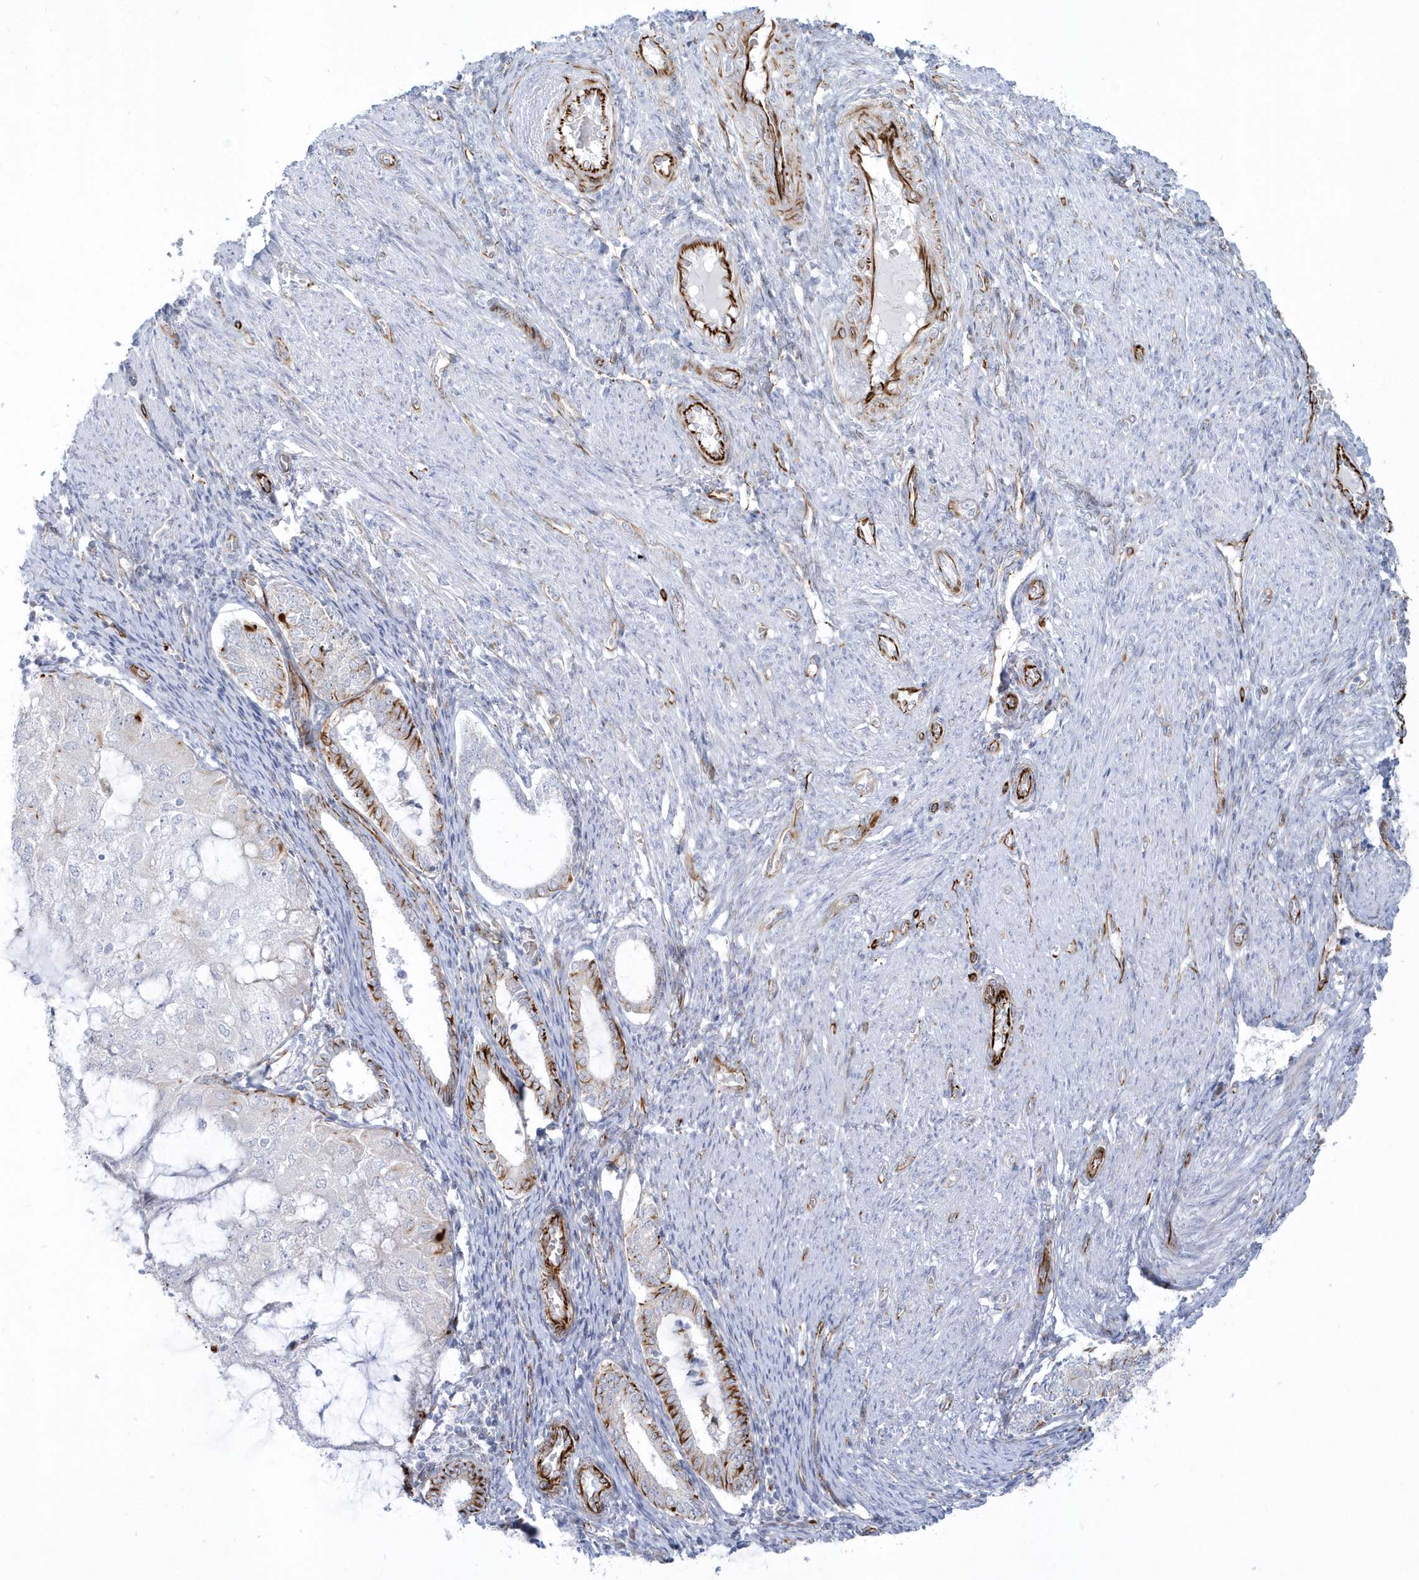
{"staining": {"intensity": "moderate", "quantity": "<25%", "location": "cytoplasmic/membranous"}, "tissue": "endometrial cancer", "cell_type": "Tumor cells", "image_type": "cancer", "snomed": [{"axis": "morphology", "description": "Adenocarcinoma, NOS"}, {"axis": "topography", "description": "Endometrium"}], "caption": "Immunohistochemistry image of human endometrial cancer stained for a protein (brown), which exhibits low levels of moderate cytoplasmic/membranous expression in approximately <25% of tumor cells.", "gene": "PPIL6", "patient": {"sex": "female", "age": 81}}